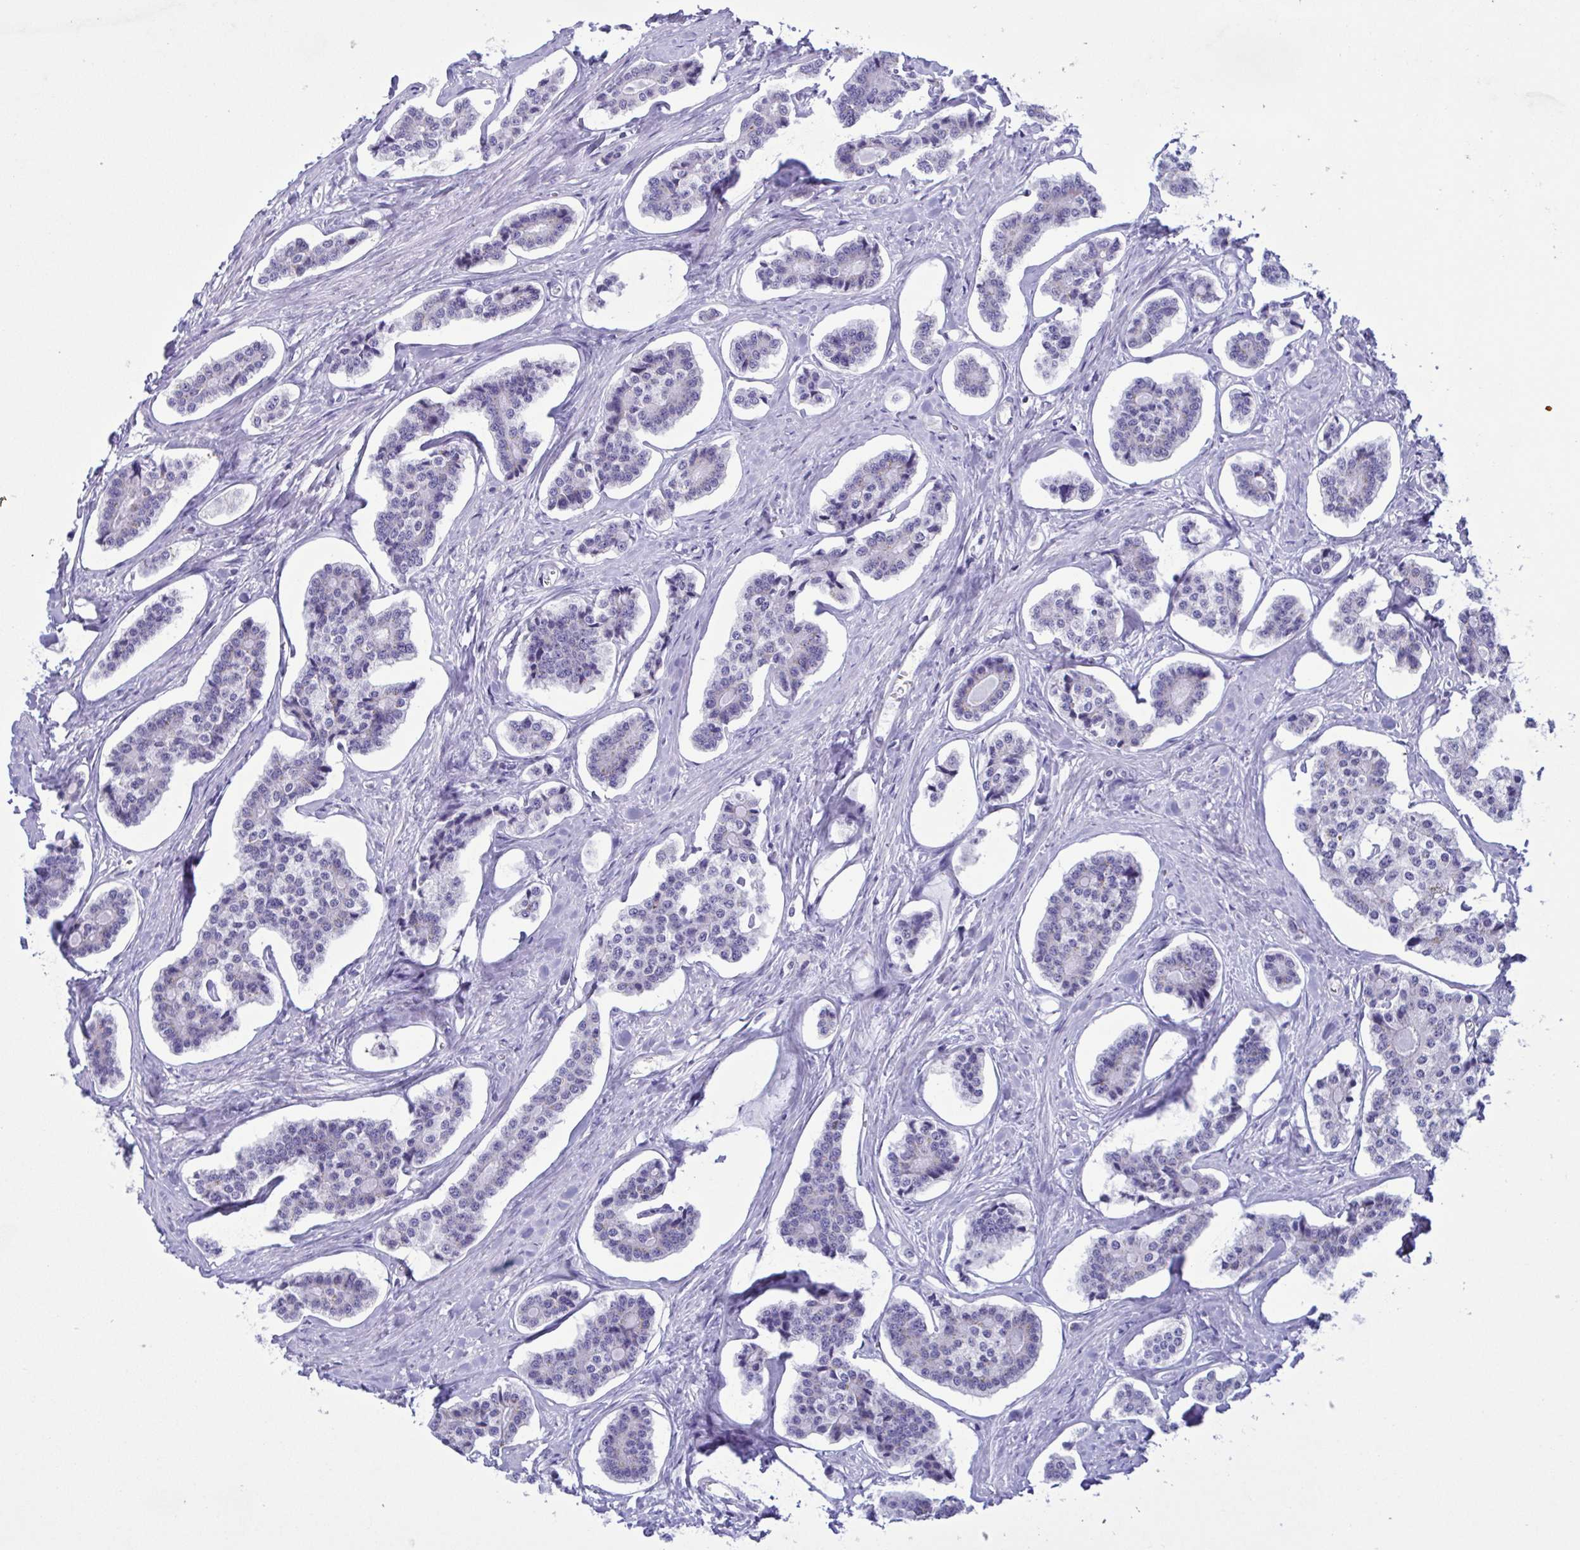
{"staining": {"intensity": "negative", "quantity": "none", "location": "none"}, "tissue": "carcinoid", "cell_type": "Tumor cells", "image_type": "cancer", "snomed": [{"axis": "morphology", "description": "Carcinoid, malignant, NOS"}, {"axis": "topography", "description": "Small intestine"}], "caption": "IHC of carcinoid exhibits no expression in tumor cells.", "gene": "TNNI3", "patient": {"sex": "female", "age": 65}}